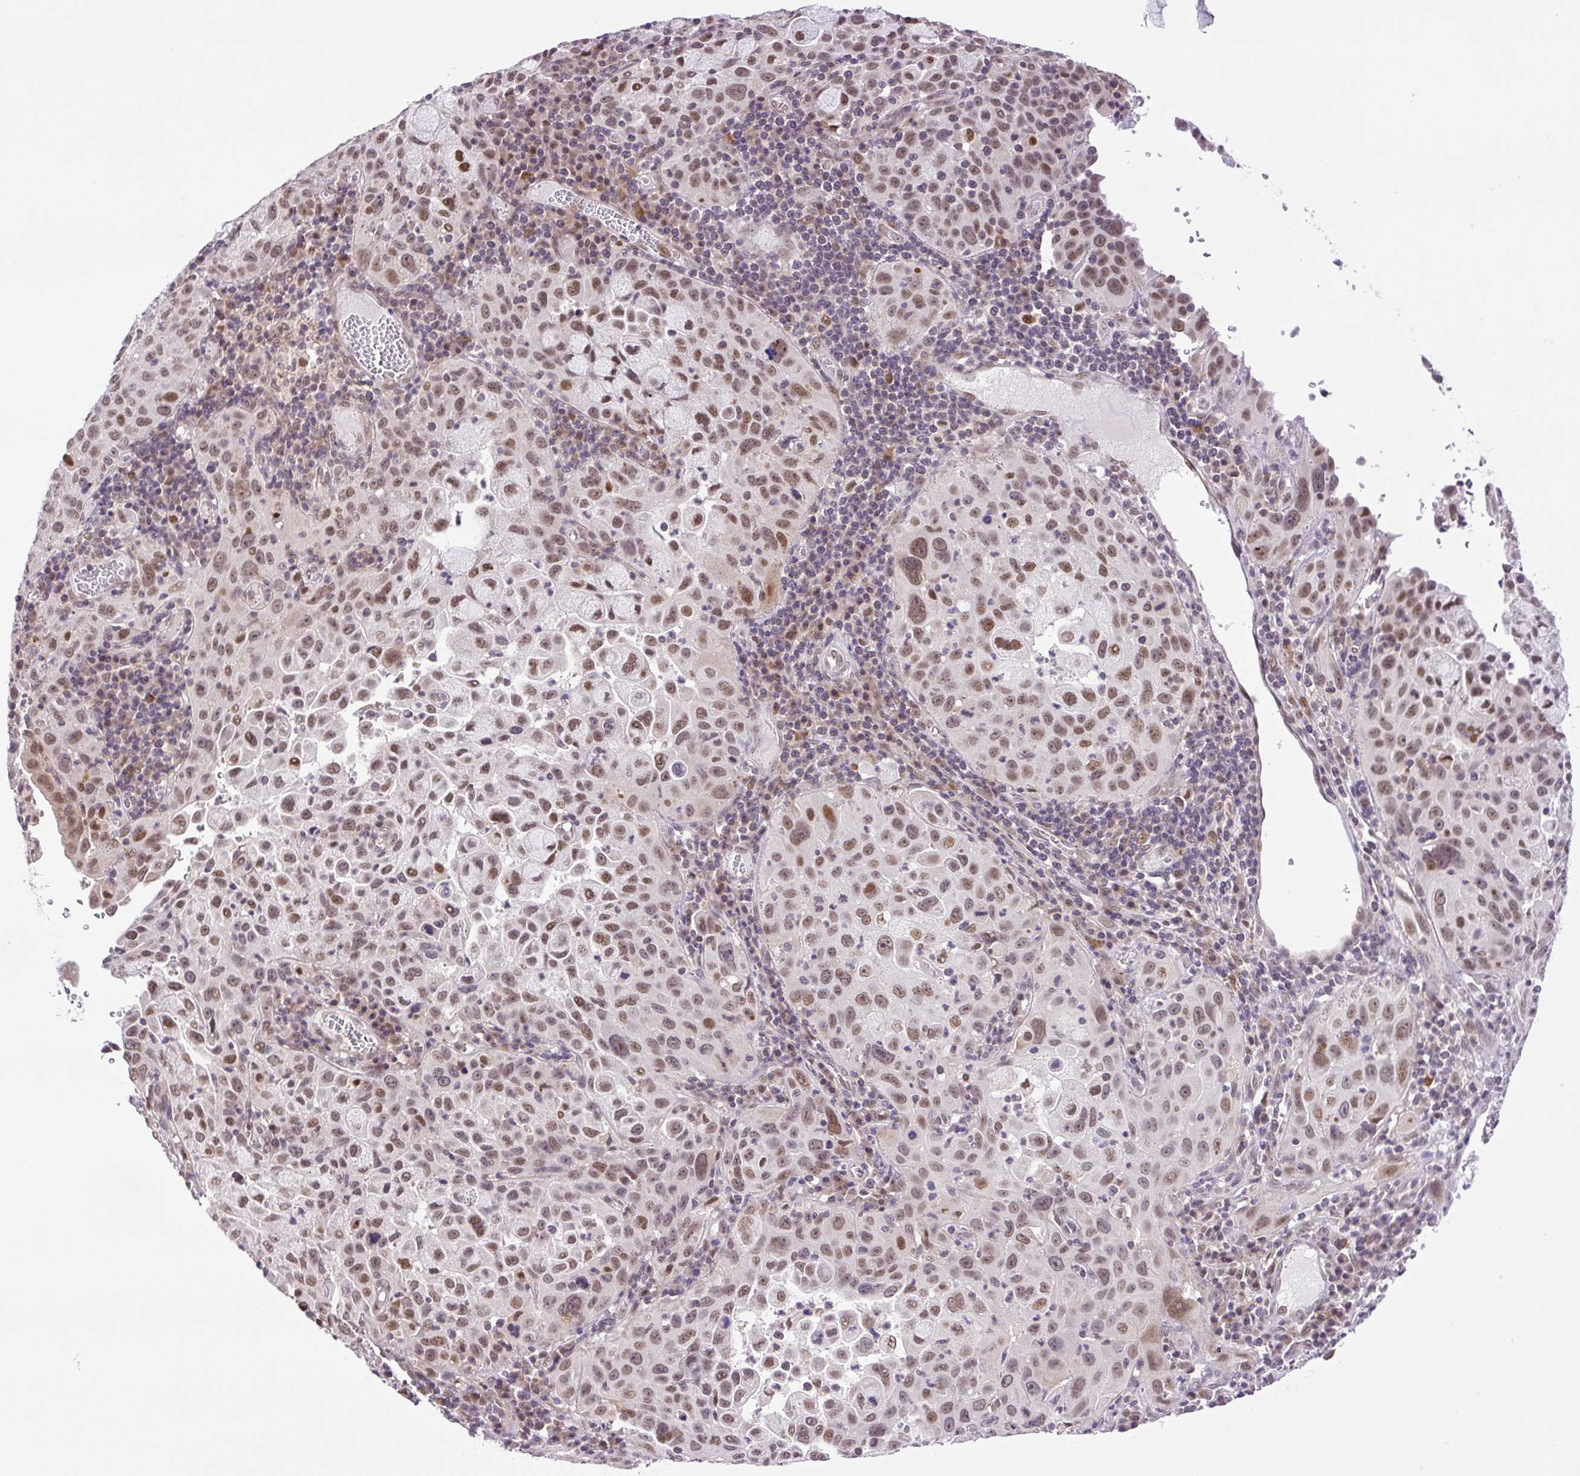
{"staining": {"intensity": "moderate", "quantity": "25%-75%", "location": "nuclear"}, "tissue": "cervical cancer", "cell_type": "Tumor cells", "image_type": "cancer", "snomed": [{"axis": "morphology", "description": "Squamous cell carcinoma, NOS"}, {"axis": "topography", "description": "Cervix"}], "caption": "Human cervical cancer (squamous cell carcinoma) stained with a protein marker reveals moderate staining in tumor cells.", "gene": "KPNA1", "patient": {"sex": "female", "age": 42}}